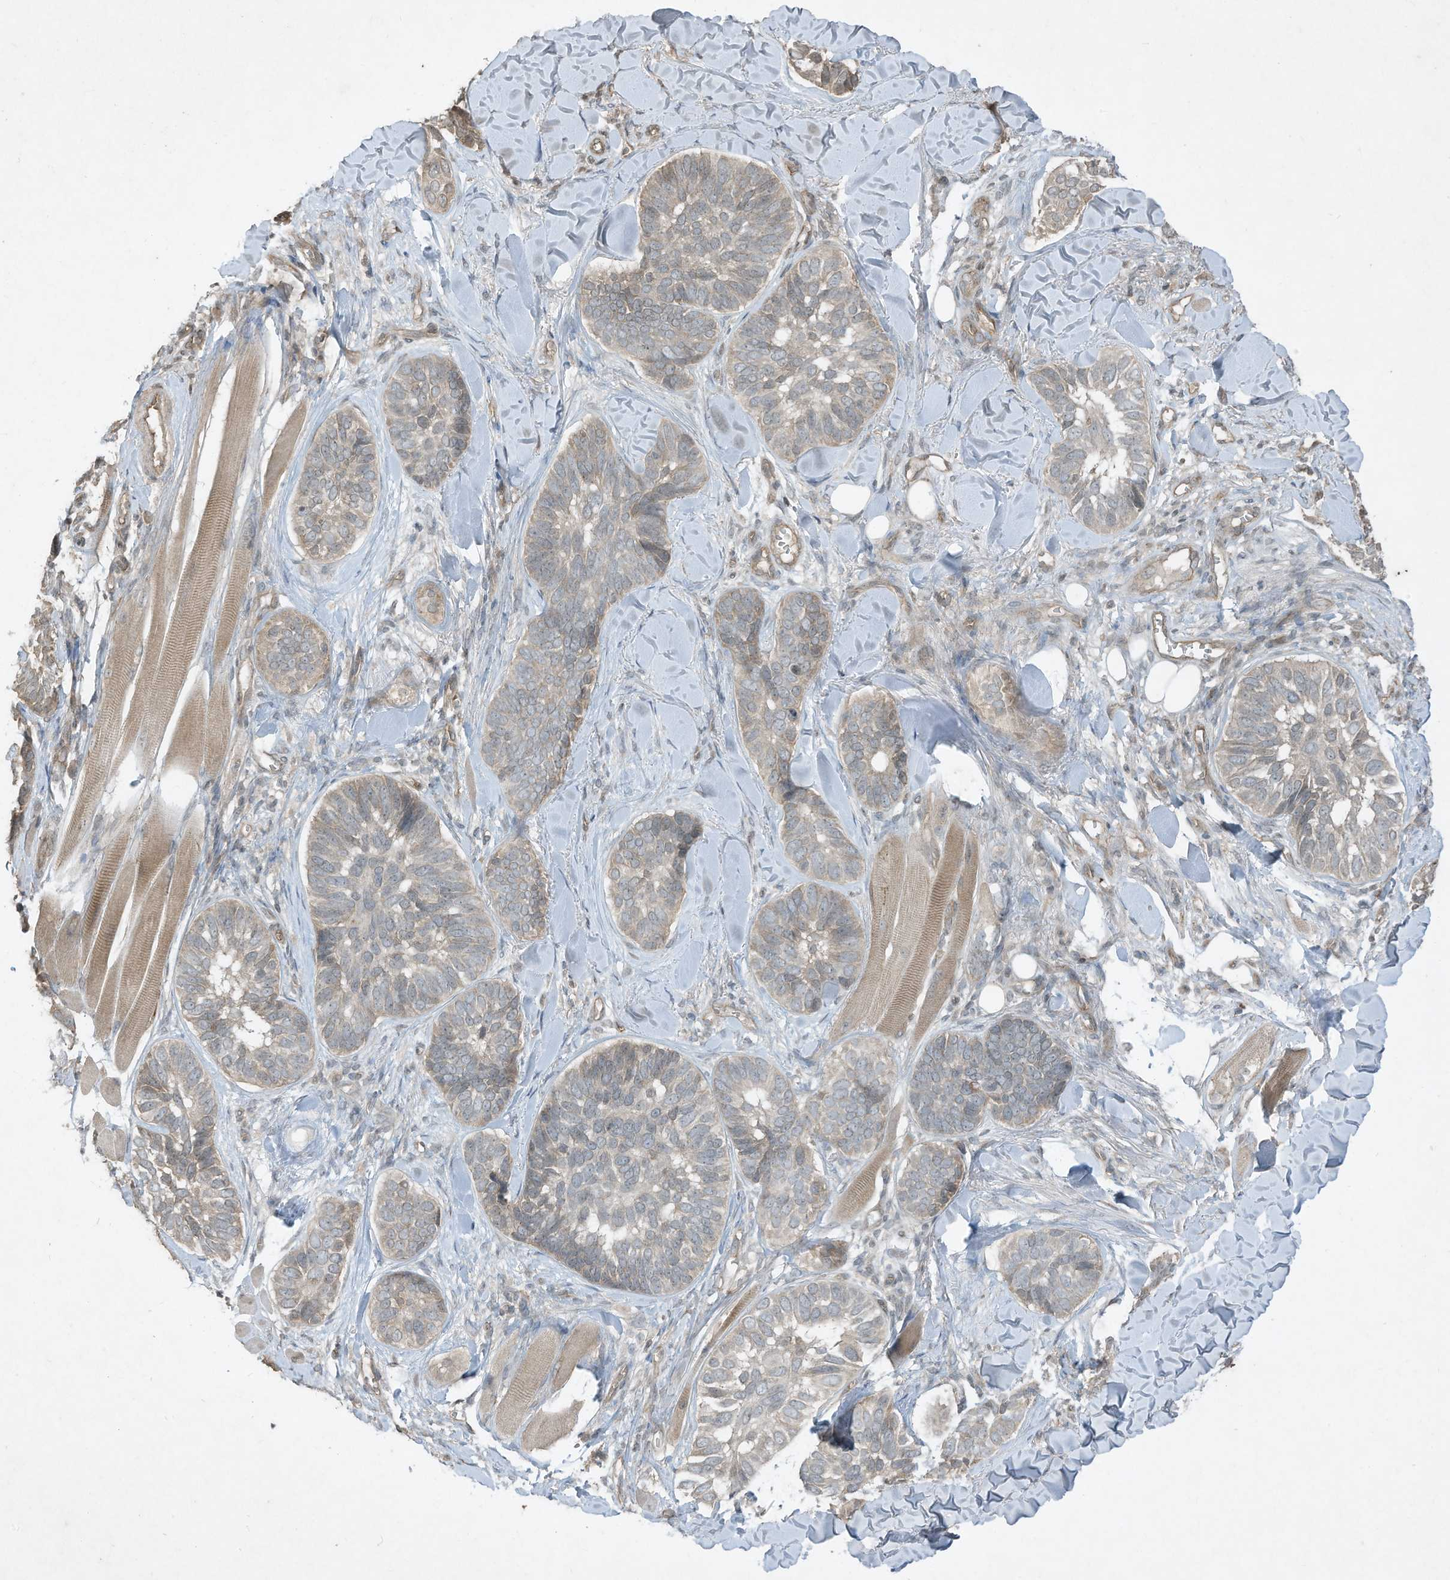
{"staining": {"intensity": "weak", "quantity": "<25%", "location": "cytoplasmic/membranous"}, "tissue": "skin cancer", "cell_type": "Tumor cells", "image_type": "cancer", "snomed": [{"axis": "morphology", "description": "Basal cell carcinoma"}, {"axis": "topography", "description": "Skin"}], "caption": "Skin cancer was stained to show a protein in brown. There is no significant expression in tumor cells. Nuclei are stained in blue.", "gene": "MATN2", "patient": {"sex": "male", "age": 62}}